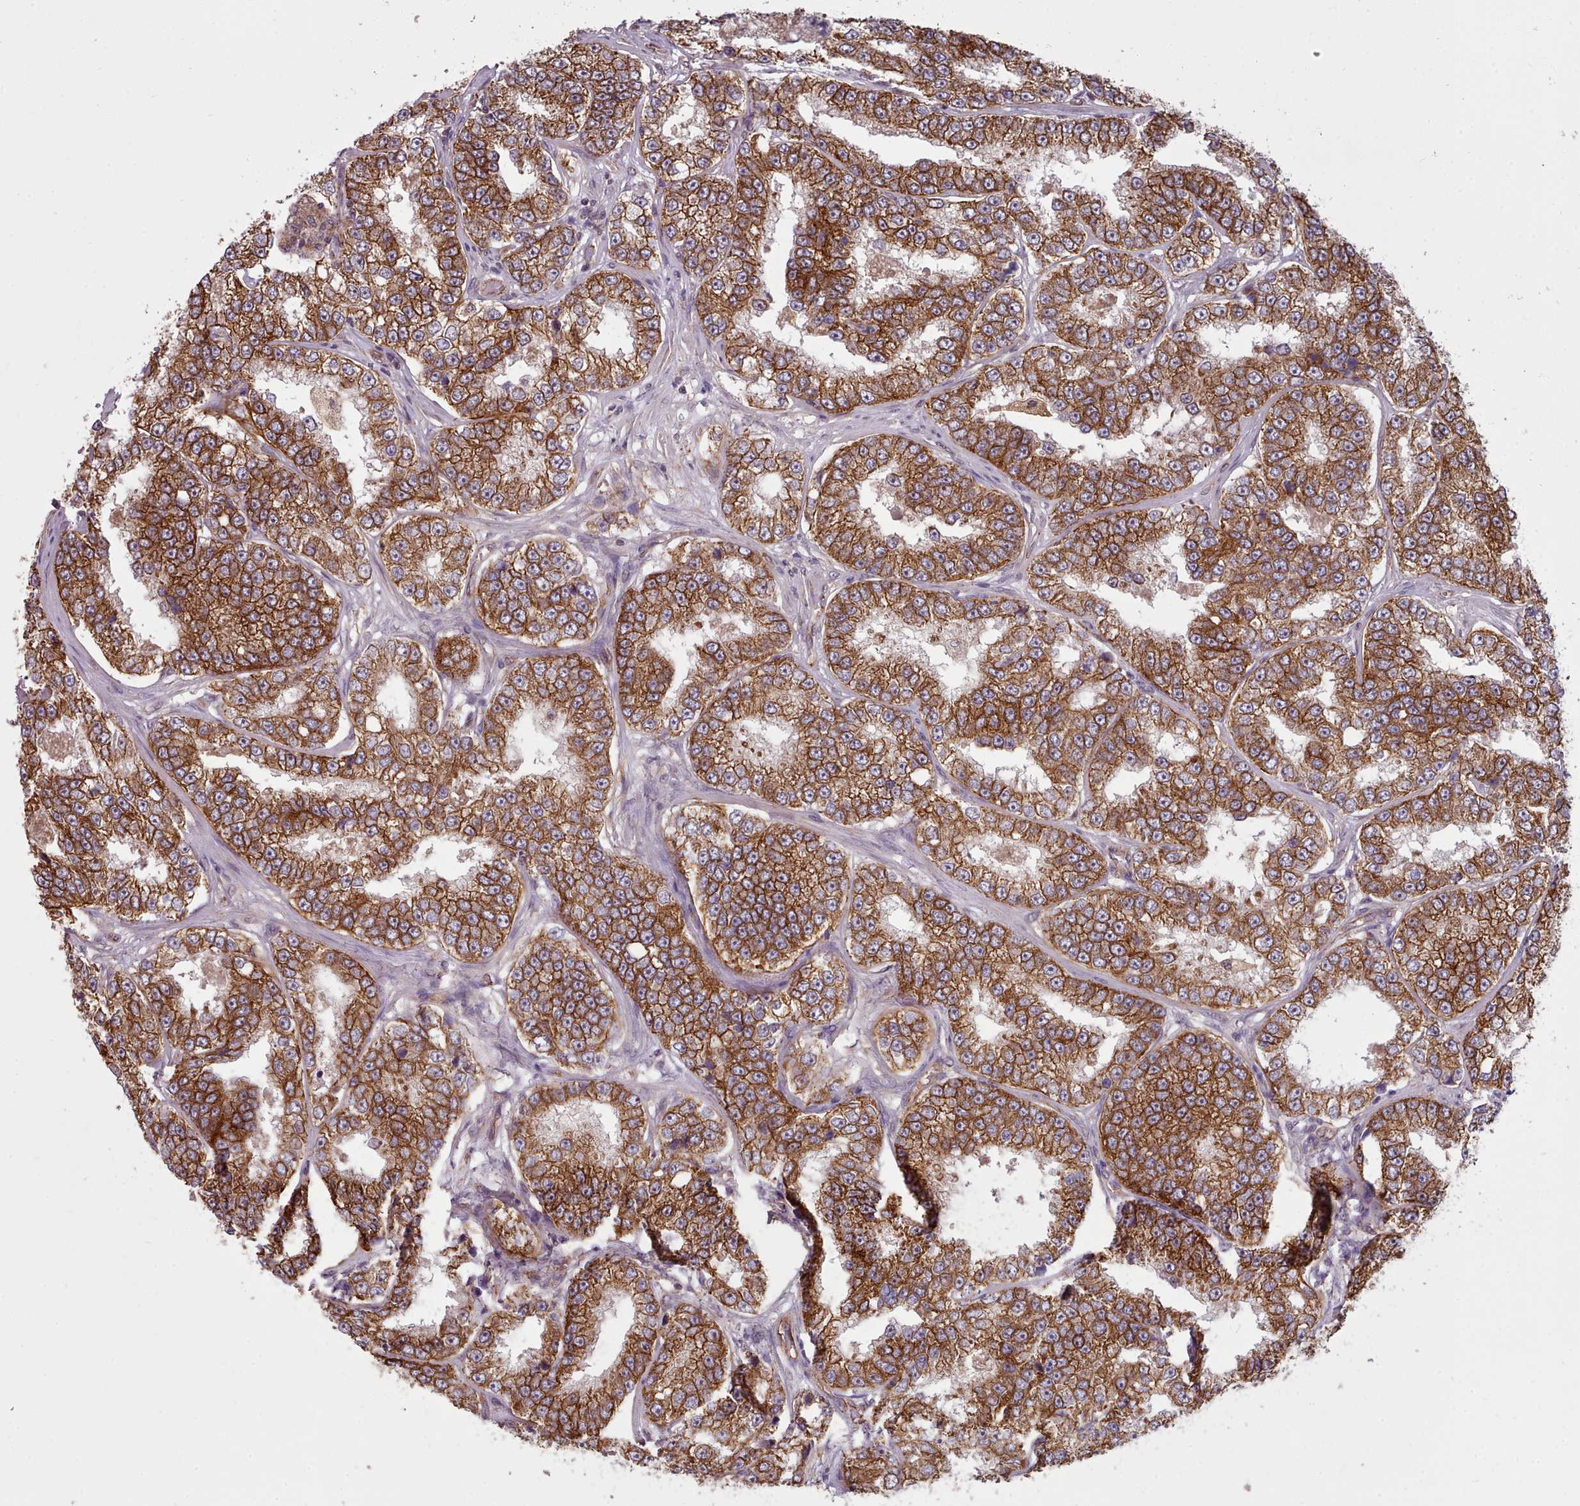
{"staining": {"intensity": "strong", "quantity": ">75%", "location": "cytoplasmic/membranous"}, "tissue": "prostate cancer", "cell_type": "Tumor cells", "image_type": "cancer", "snomed": [{"axis": "morphology", "description": "Normal tissue, NOS"}, {"axis": "morphology", "description": "Adenocarcinoma, High grade"}, {"axis": "topography", "description": "Prostate"}], "caption": "The image displays a brown stain indicating the presence of a protein in the cytoplasmic/membranous of tumor cells in adenocarcinoma (high-grade) (prostate).", "gene": "MRPL46", "patient": {"sex": "male", "age": 83}}